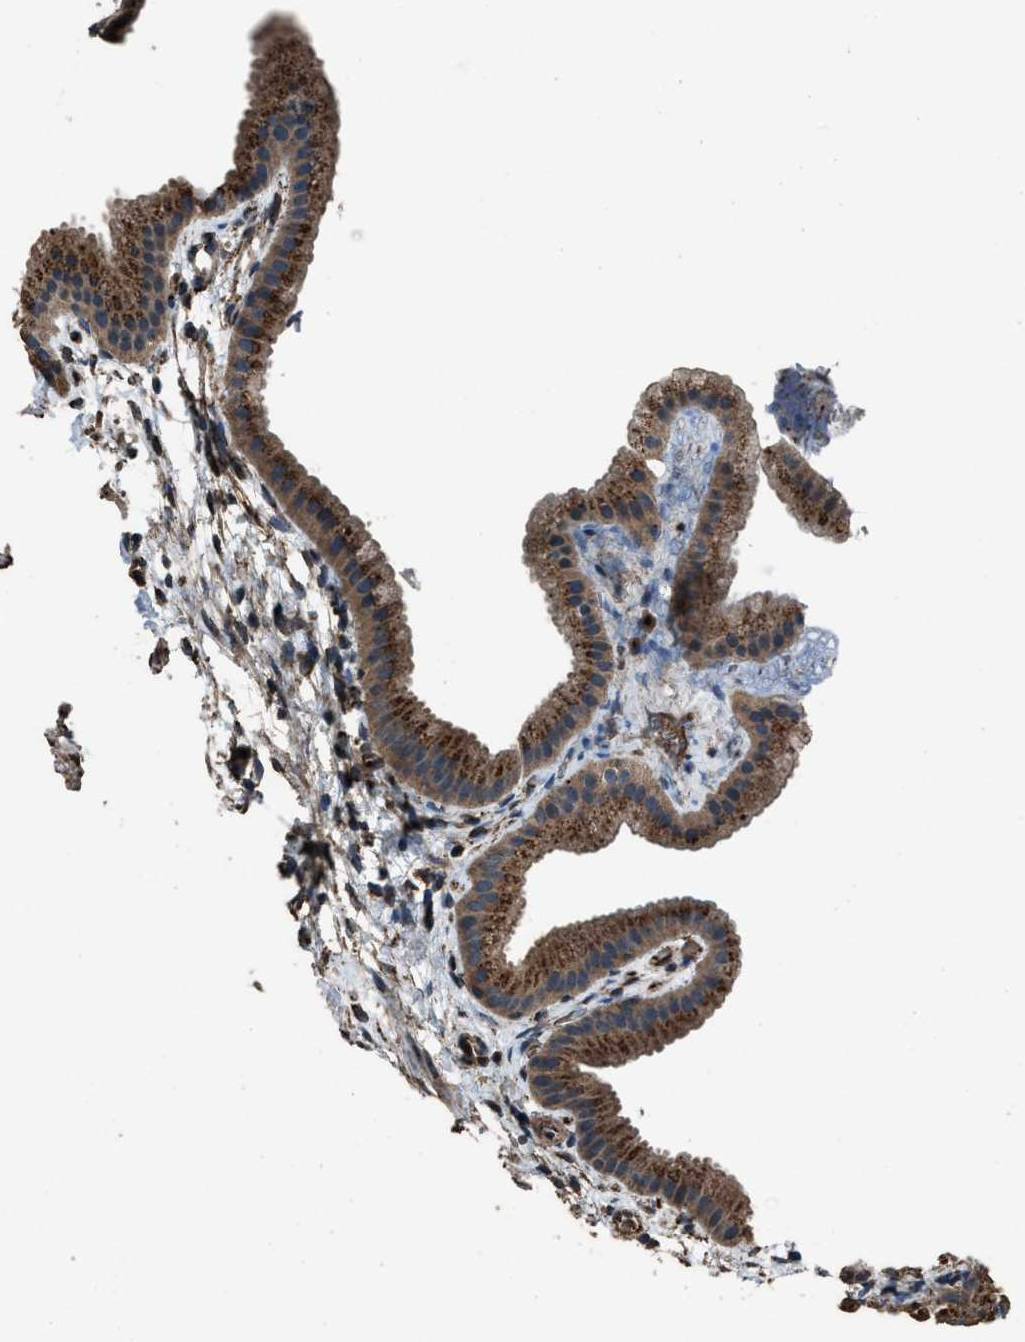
{"staining": {"intensity": "strong", "quantity": ">75%", "location": "cytoplasmic/membranous"}, "tissue": "gallbladder", "cell_type": "Glandular cells", "image_type": "normal", "snomed": [{"axis": "morphology", "description": "Normal tissue, NOS"}, {"axis": "topography", "description": "Gallbladder"}], "caption": "DAB (3,3'-diaminobenzidine) immunohistochemical staining of unremarkable gallbladder shows strong cytoplasmic/membranous protein expression in approximately >75% of glandular cells. The staining was performed using DAB, with brown indicating positive protein expression. Nuclei are stained blue with hematoxylin.", "gene": "SLC38A10", "patient": {"sex": "female", "age": 64}}